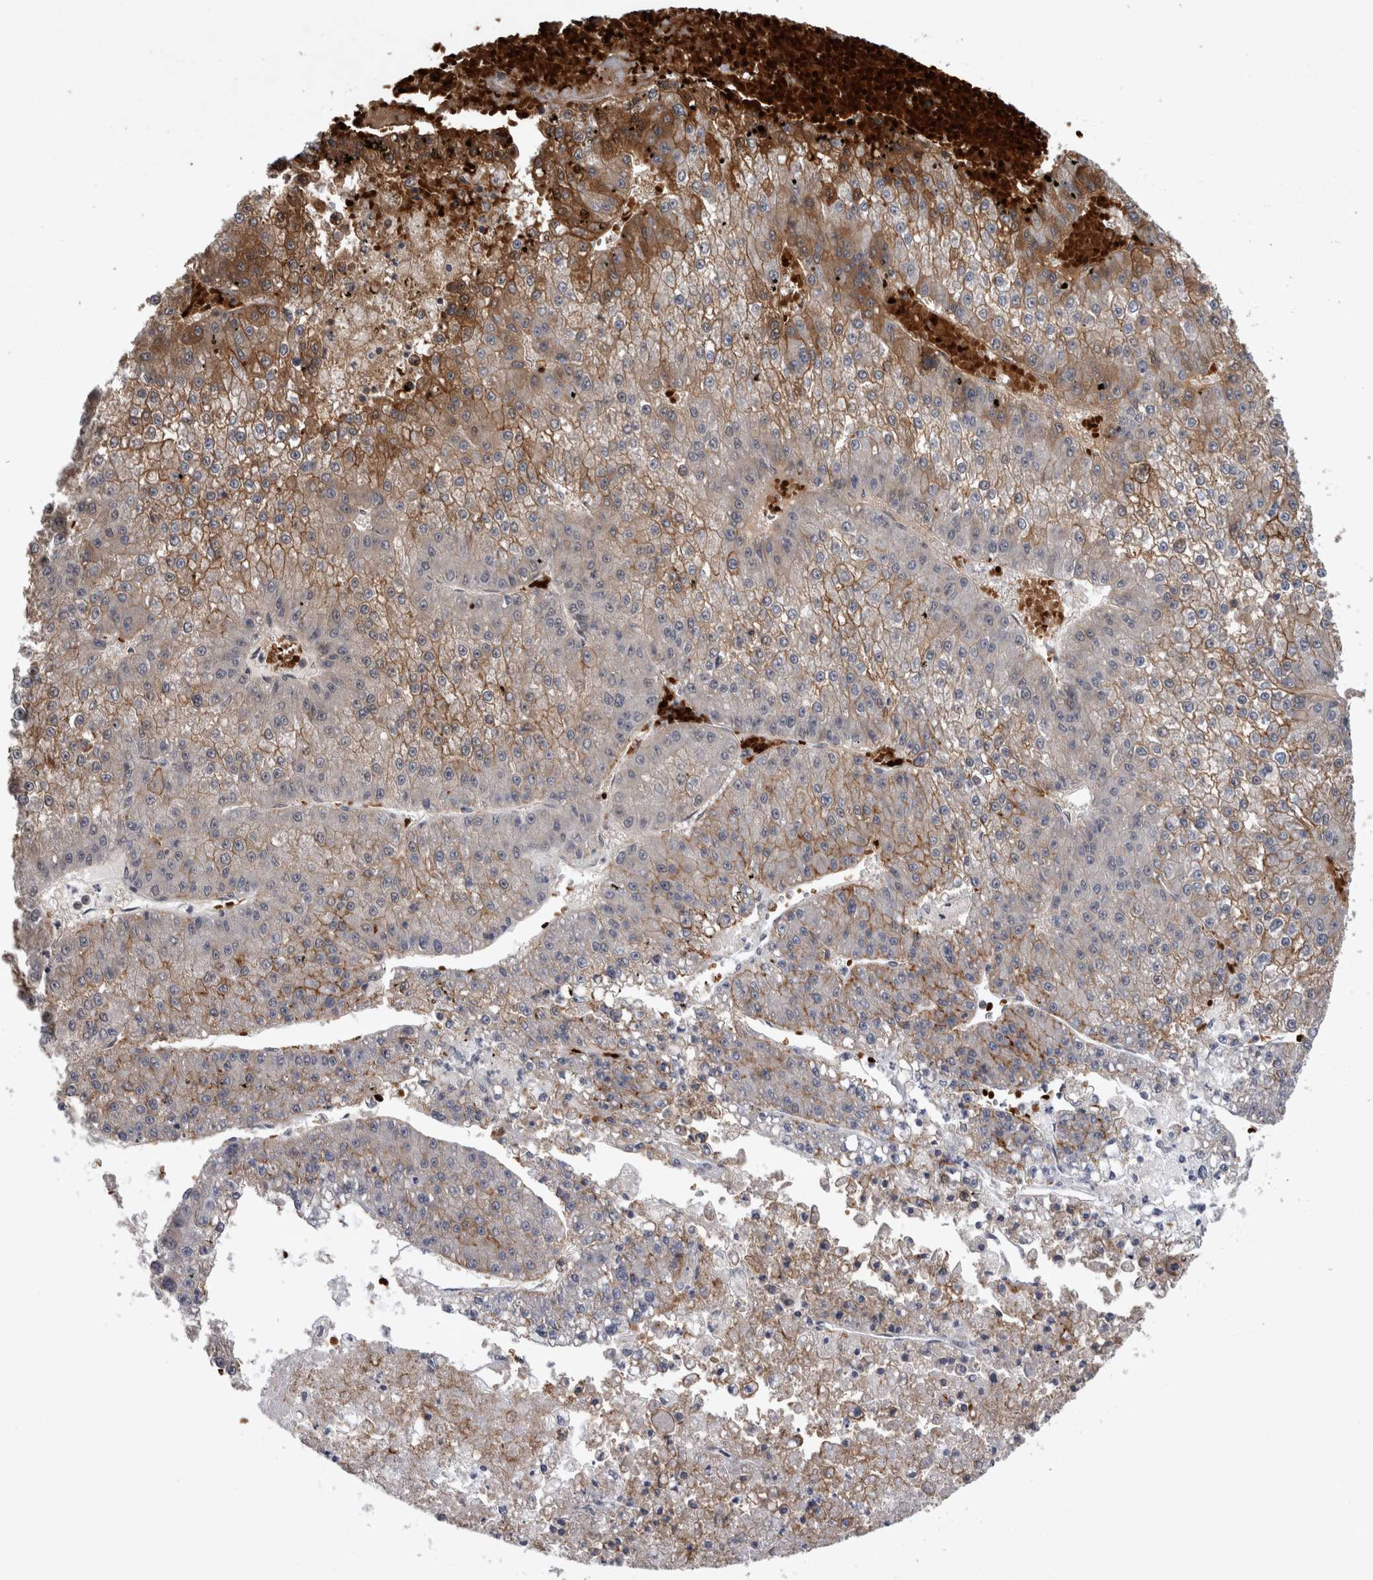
{"staining": {"intensity": "moderate", "quantity": "25%-75%", "location": "cytoplasmic/membranous"}, "tissue": "liver cancer", "cell_type": "Tumor cells", "image_type": "cancer", "snomed": [{"axis": "morphology", "description": "Carcinoma, Hepatocellular, NOS"}, {"axis": "topography", "description": "Liver"}], "caption": "A medium amount of moderate cytoplasmic/membranous expression is appreciated in approximately 25%-75% of tumor cells in hepatocellular carcinoma (liver) tissue.", "gene": "PEBP4", "patient": {"sex": "female", "age": 73}}